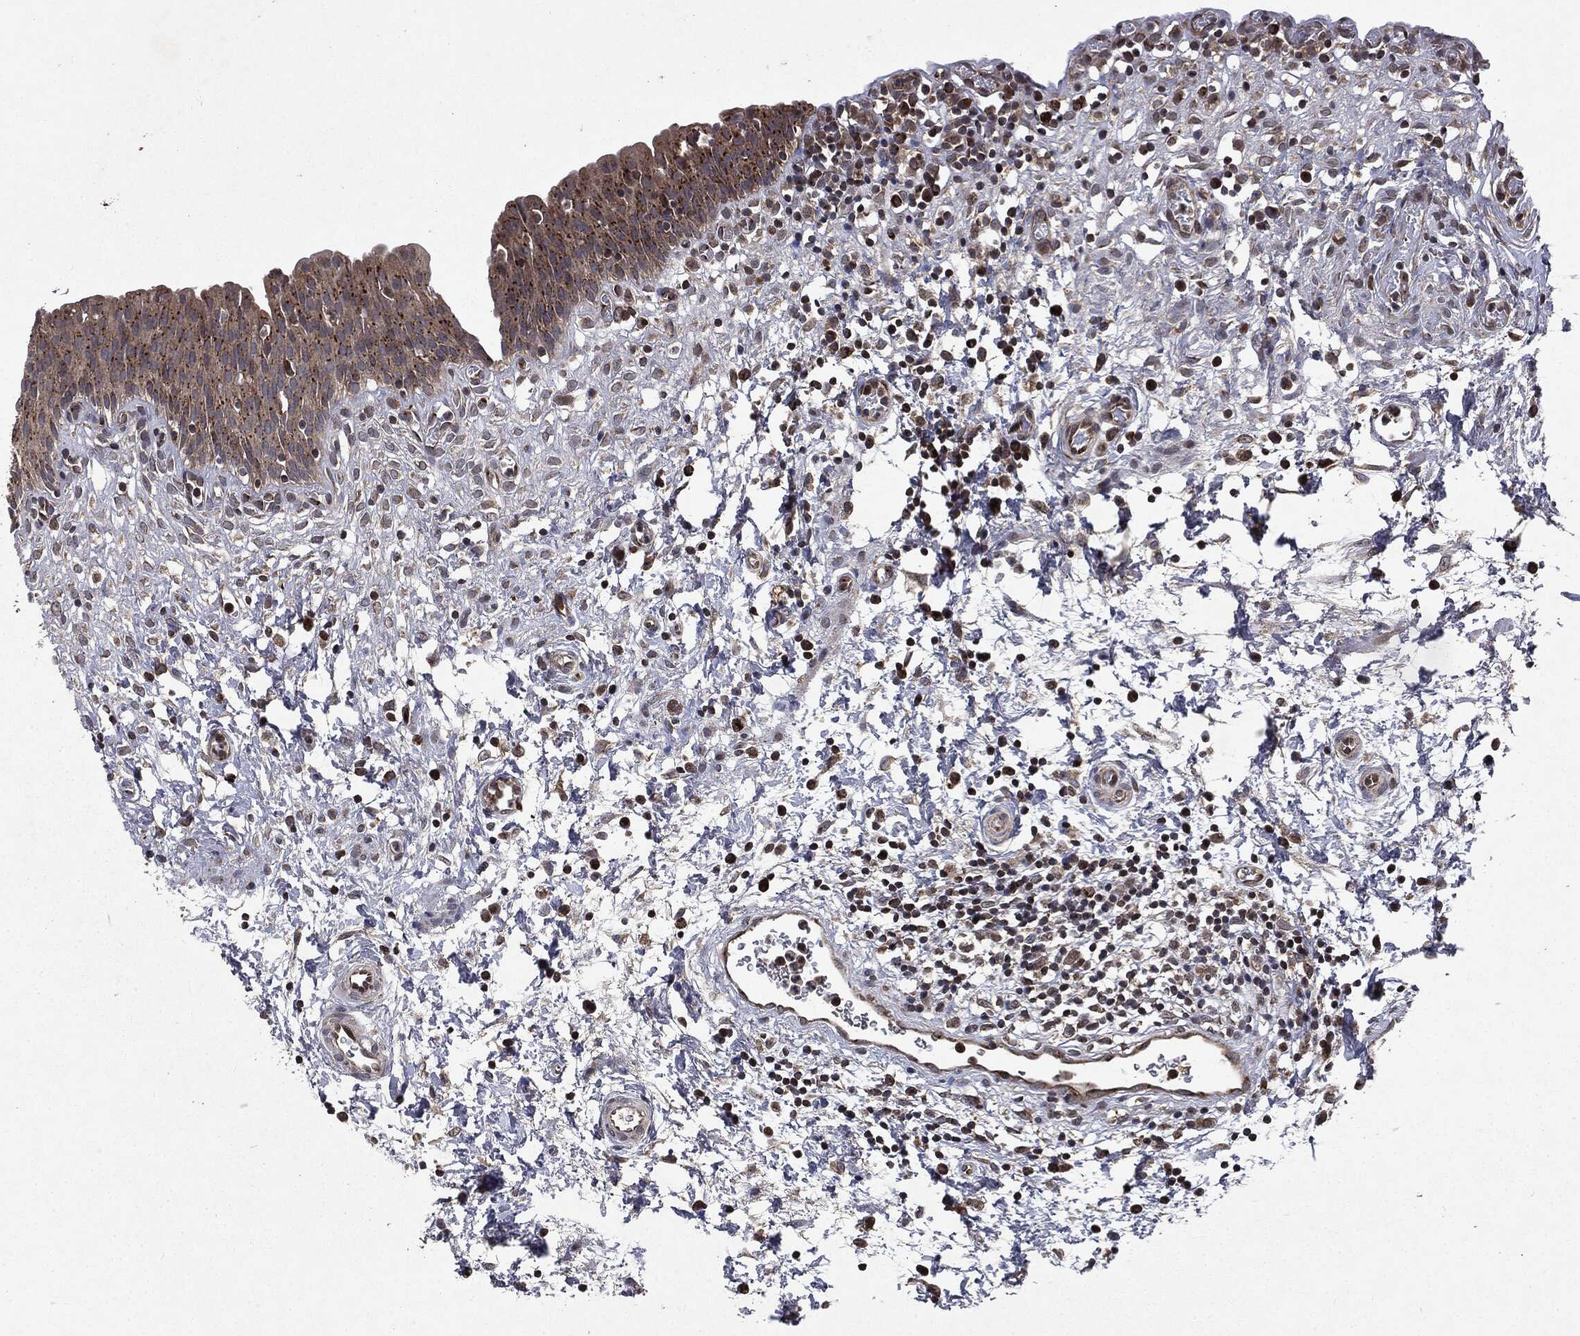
{"staining": {"intensity": "strong", "quantity": ">75%", "location": "cytoplasmic/membranous"}, "tissue": "urinary bladder", "cell_type": "Urothelial cells", "image_type": "normal", "snomed": [{"axis": "morphology", "description": "Normal tissue, NOS"}, {"axis": "topography", "description": "Urinary bladder"}], "caption": "IHC (DAB) staining of normal urinary bladder demonstrates strong cytoplasmic/membranous protein expression in approximately >75% of urothelial cells. (Brightfield microscopy of DAB IHC at high magnification).", "gene": "PLPPR2", "patient": {"sex": "male", "age": 37}}